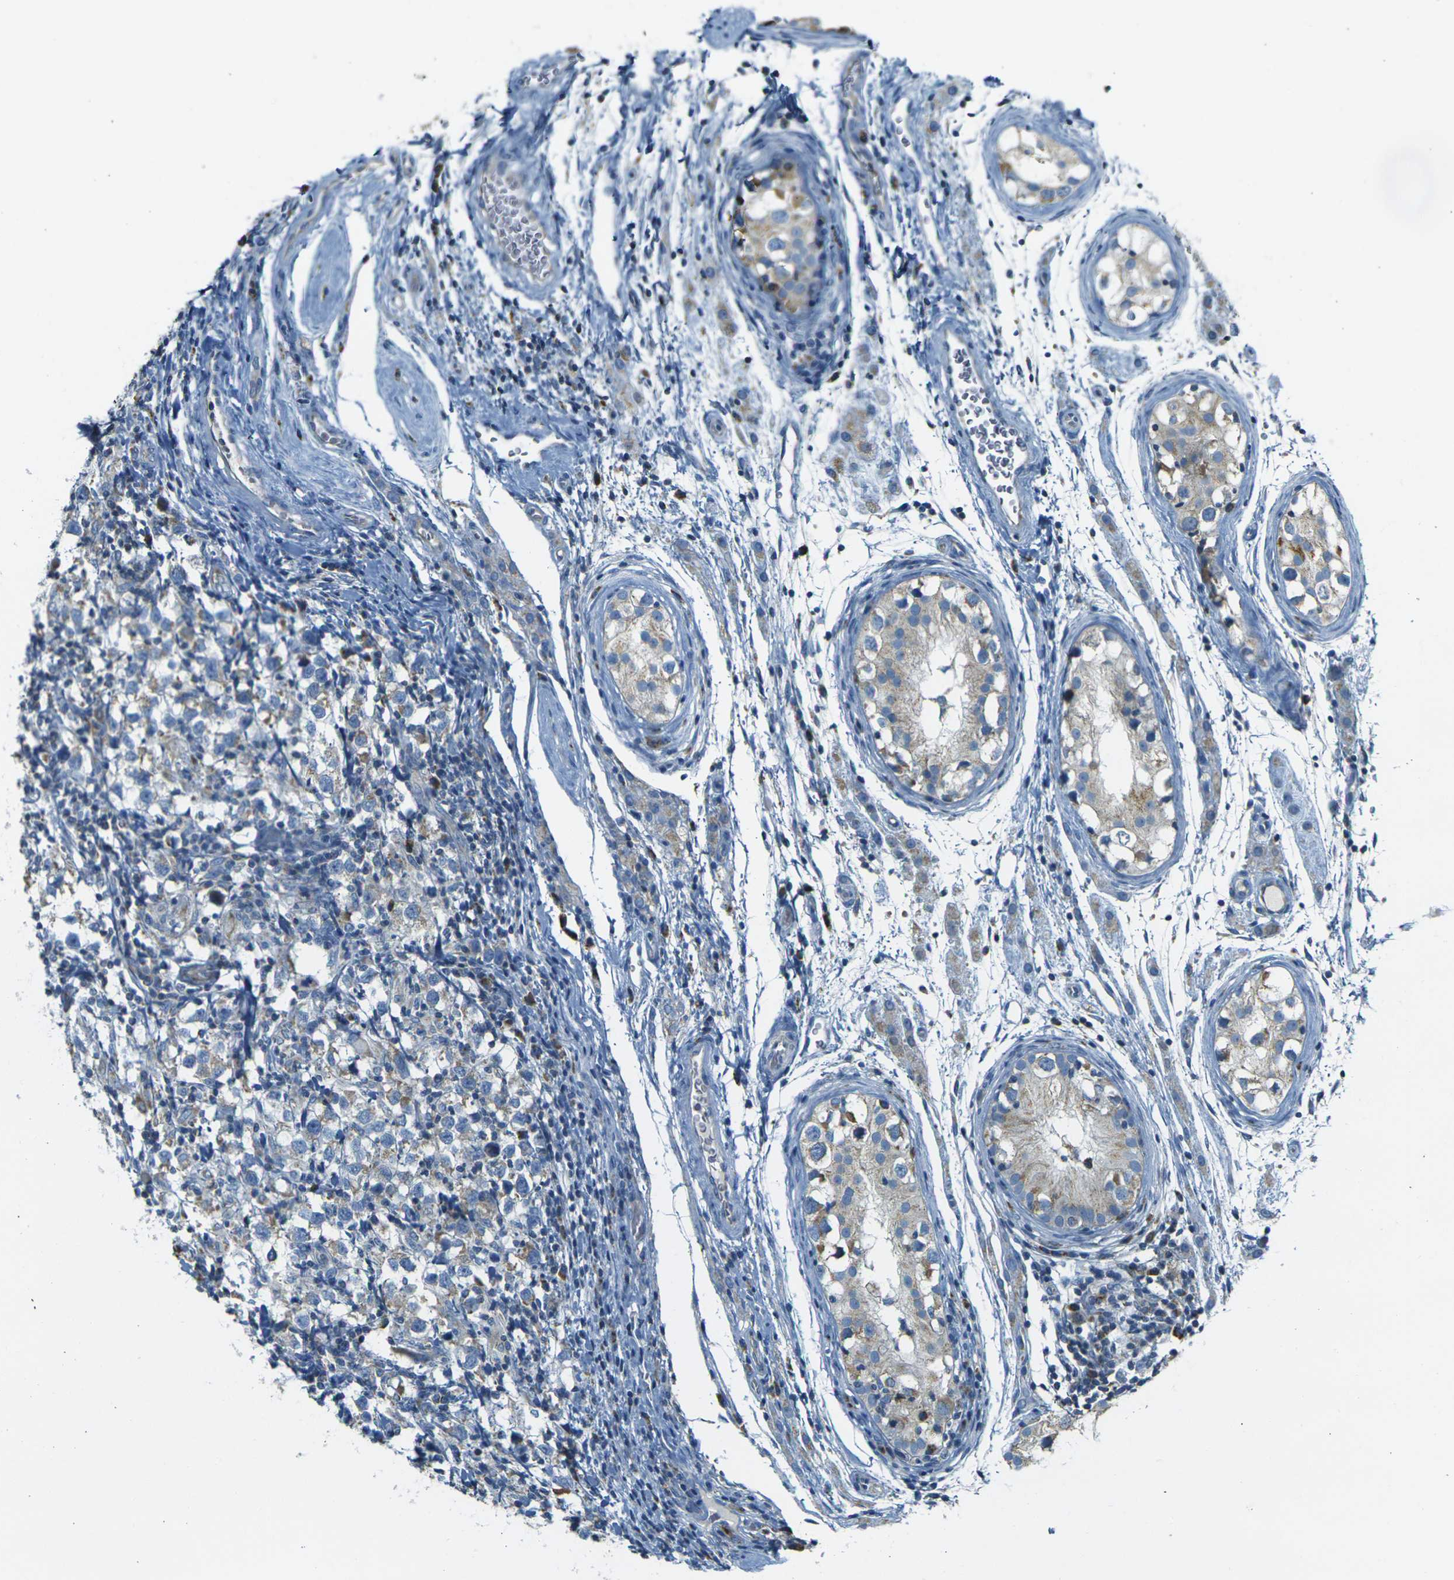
{"staining": {"intensity": "weak", "quantity": "<25%", "location": "cytoplasmic/membranous"}, "tissue": "testis cancer", "cell_type": "Tumor cells", "image_type": "cancer", "snomed": [{"axis": "morphology", "description": "Carcinoma, Embryonal, NOS"}, {"axis": "topography", "description": "Testis"}], "caption": "Immunohistochemistry (IHC) of human embryonal carcinoma (testis) demonstrates no staining in tumor cells.", "gene": "PARD6B", "patient": {"sex": "male", "age": 21}}